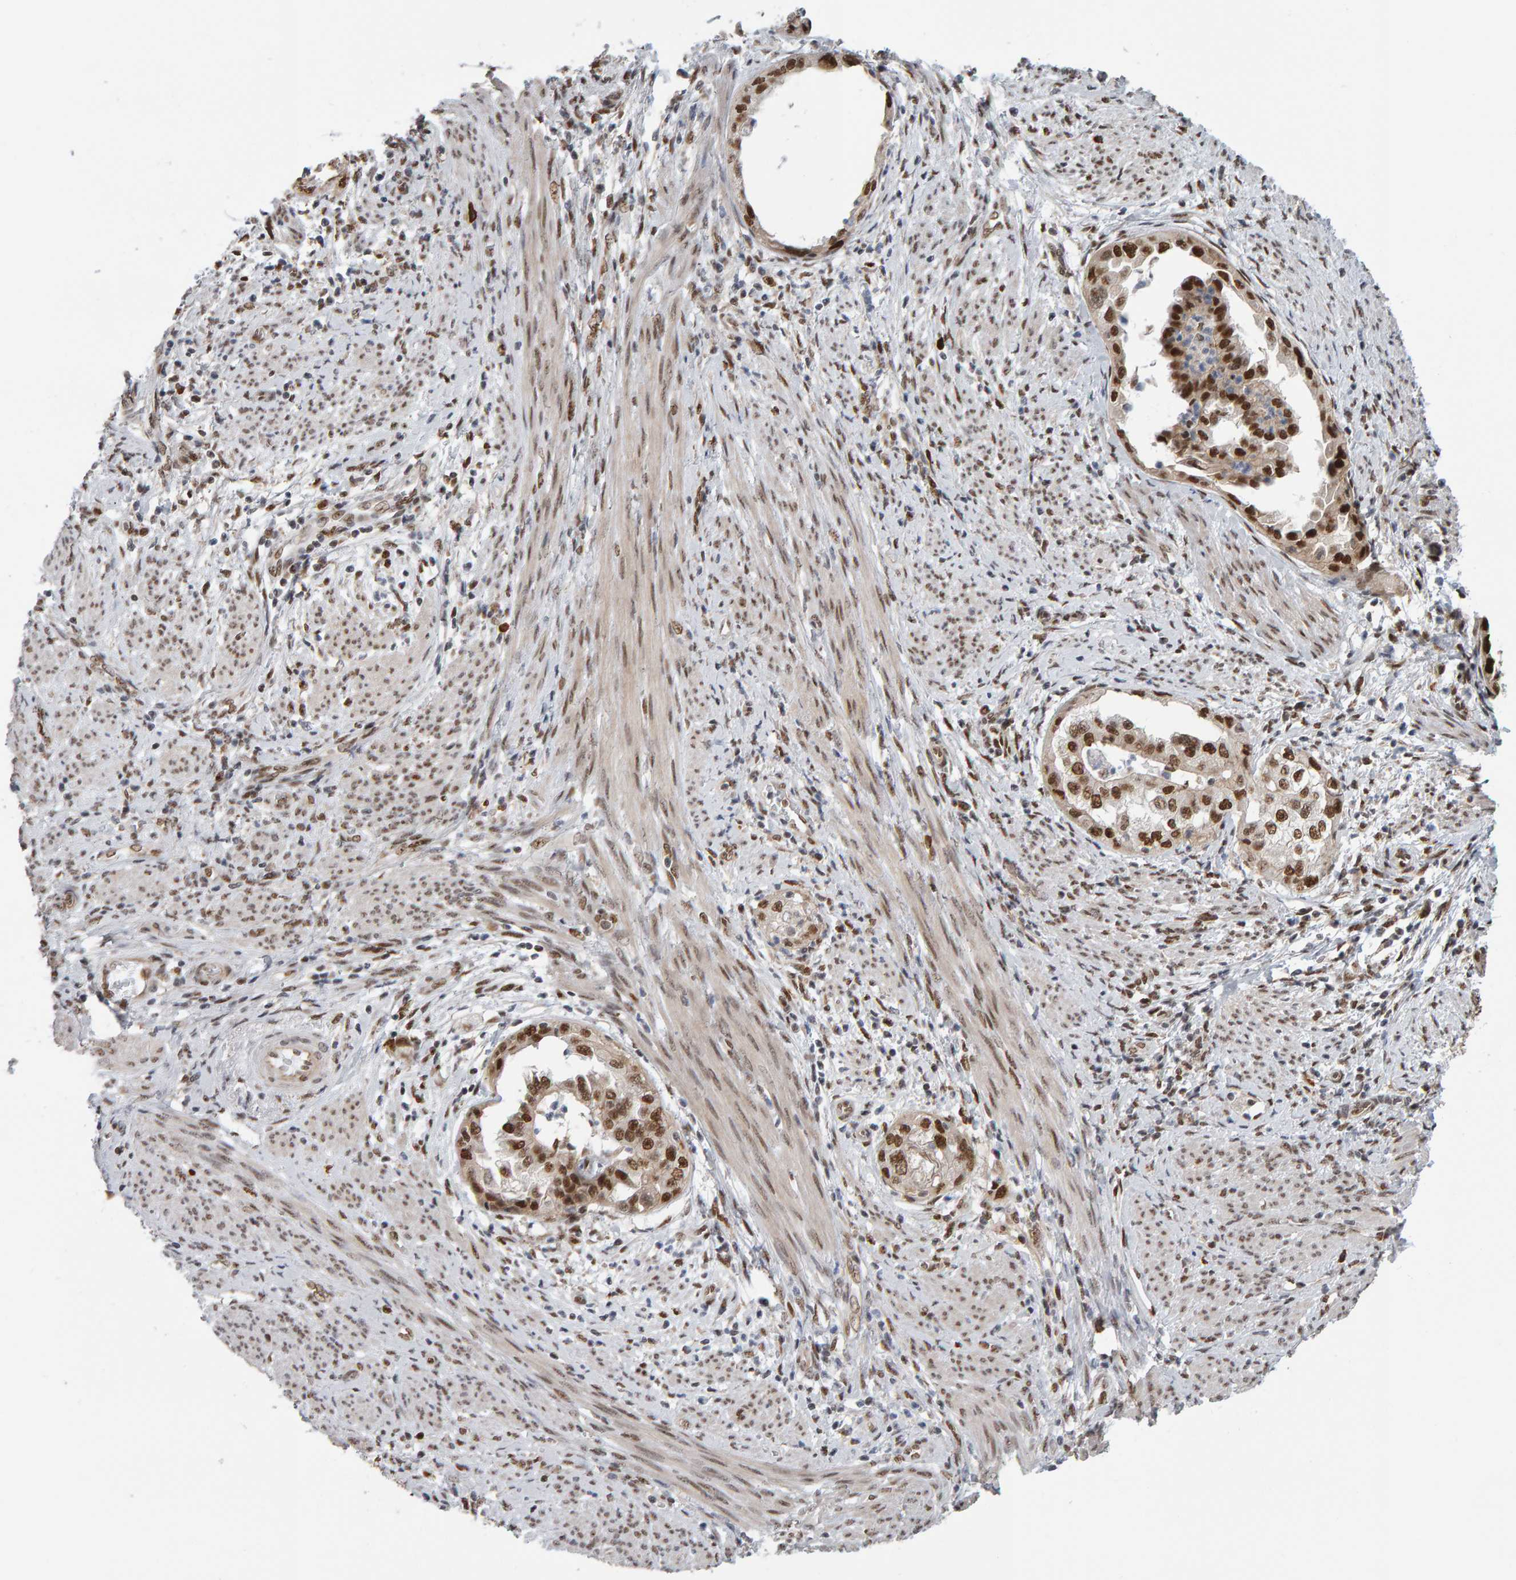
{"staining": {"intensity": "strong", "quantity": ">75%", "location": "nuclear"}, "tissue": "endometrial cancer", "cell_type": "Tumor cells", "image_type": "cancer", "snomed": [{"axis": "morphology", "description": "Adenocarcinoma, NOS"}, {"axis": "topography", "description": "Endometrium"}], "caption": "Tumor cells demonstrate high levels of strong nuclear expression in approximately >75% of cells in adenocarcinoma (endometrial).", "gene": "ATF7IP", "patient": {"sex": "female", "age": 85}}